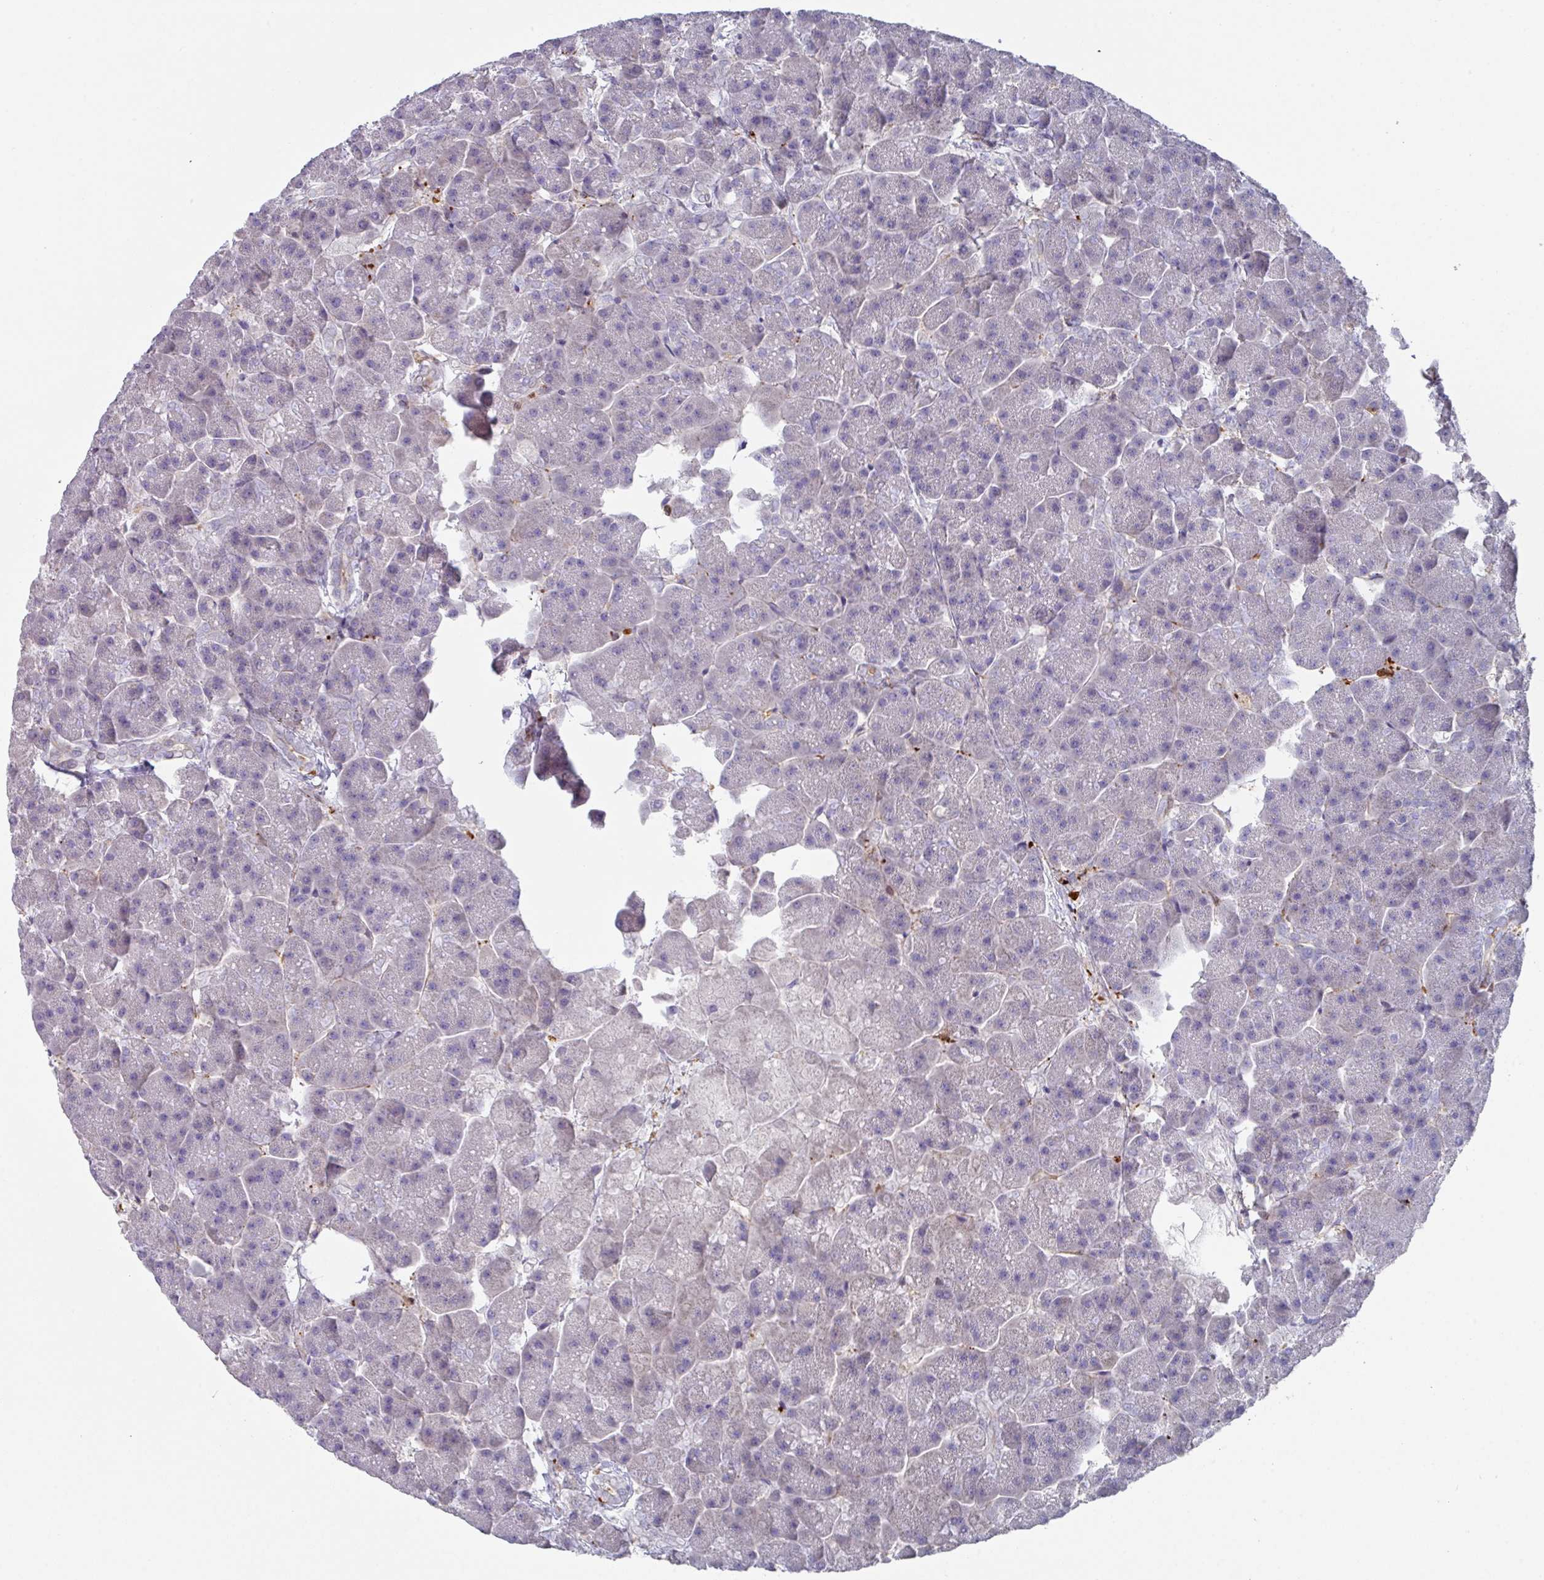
{"staining": {"intensity": "negative", "quantity": "none", "location": "none"}, "tissue": "pancreas", "cell_type": "Exocrine glandular cells", "image_type": "normal", "snomed": [{"axis": "morphology", "description": "Normal tissue, NOS"}, {"axis": "topography", "description": "Pancreas"}, {"axis": "topography", "description": "Peripheral nerve tissue"}], "caption": "DAB (3,3'-diaminobenzidine) immunohistochemical staining of normal pancreas demonstrates no significant staining in exocrine glandular cells. (Stains: DAB immunohistochemistry with hematoxylin counter stain, Microscopy: brightfield microscopy at high magnification).", "gene": "DEFB115", "patient": {"sex": "male", "age": 54}}